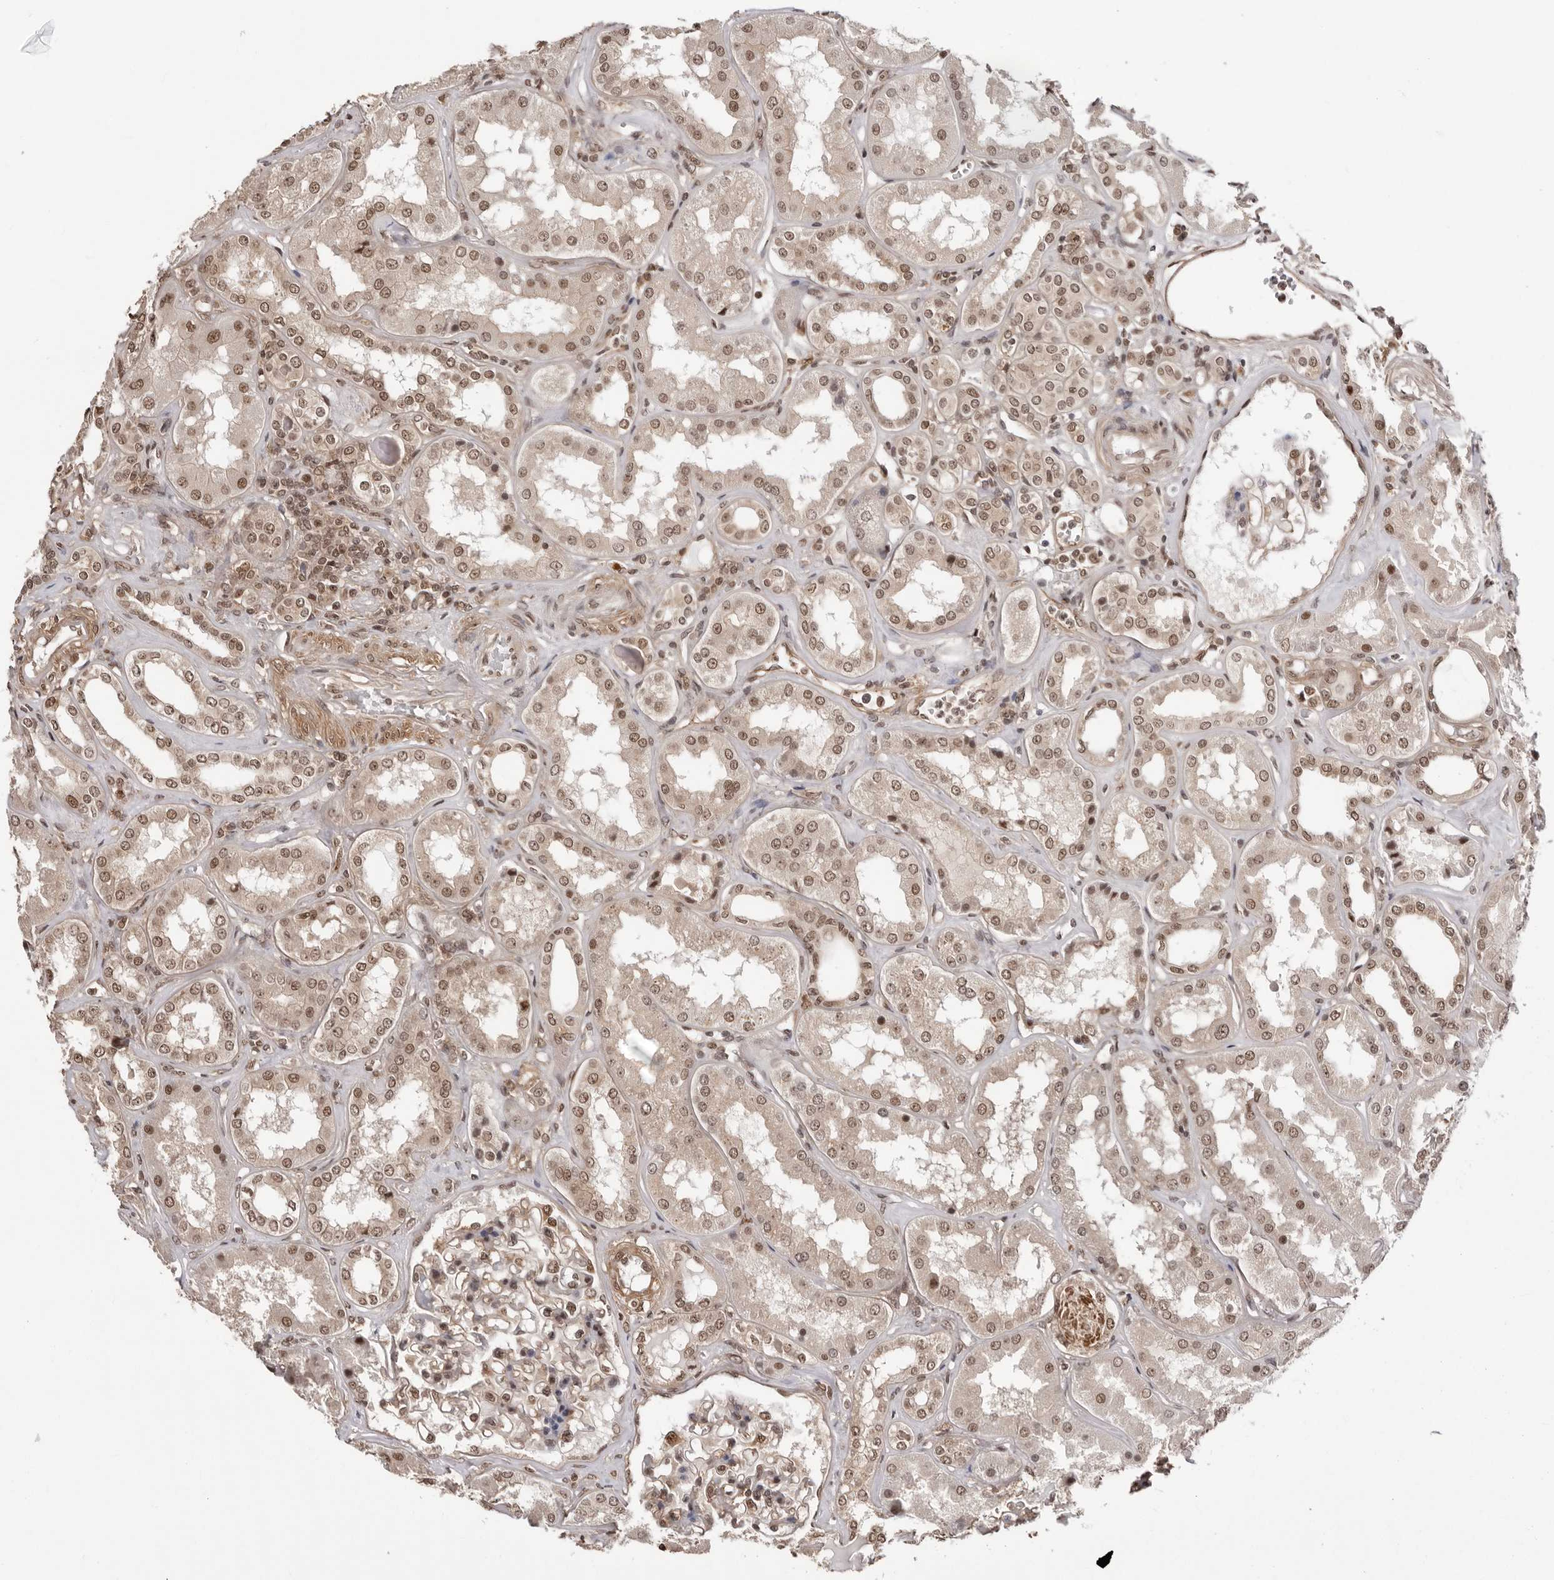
{"staining": {"intensity": "moderate", "quantity": ">75%", "location": "cytoplasmic/membranous,nuclear"}, "tissue": "kidney", "cell_type": "Cells in glomeruli", "image_type": "normal", "snomed": [{"axis": "morphology", "description": "Normal tissue, NOS"}, {"axis": "topography", "description": "Kidney"}], "caption": "Moderate cytoplasmic/membranous,nuclear protein expression is present in approximately >75% of cells in glomeruli in kidney.", "gene": "SDE2", "patient": {"sex": "female", "age": 56}}